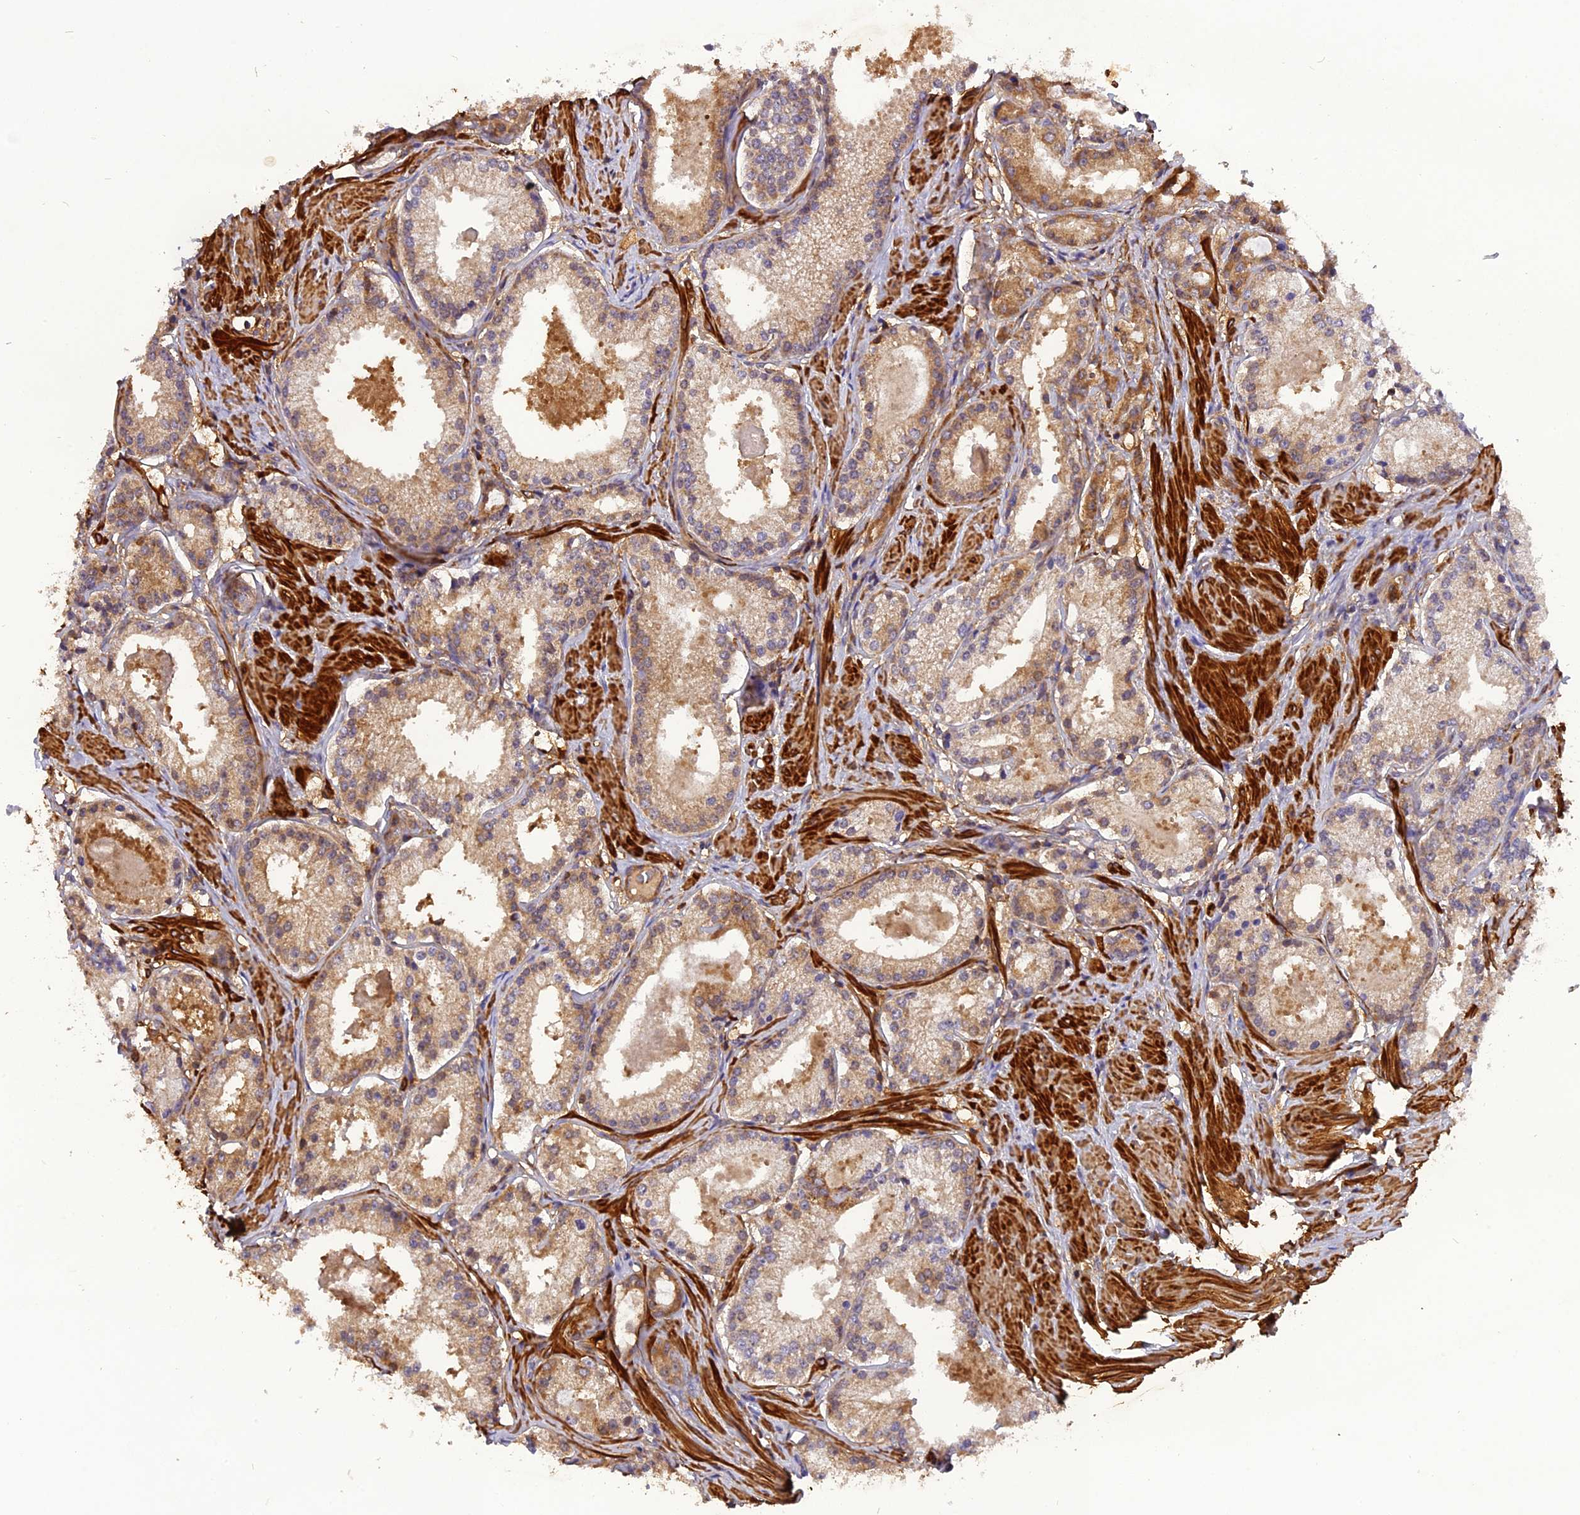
{"staining": {"intensity": "moderate", "quantity": ">75%", "location": "cytoplasmic/membranous"}, "tissue": "prostate cancer", "cell_type": "Tumor cells", "image_type": "cancer", "snomed": [{"axis": "morphology", "description": "Adenocarcinoma, Low grade"}, {"axis": "topography", "description": "Prostate"}], "caption": "There is medium levels of moderate cytoplasmic/membranous expression in tumor cells of adenocarcinoma (low-grade) (prostate), as demonstrated by immunohistochemical staining (brown color).", "gene": "STOML1", "patient": {"sex": "male", "age": 57}}